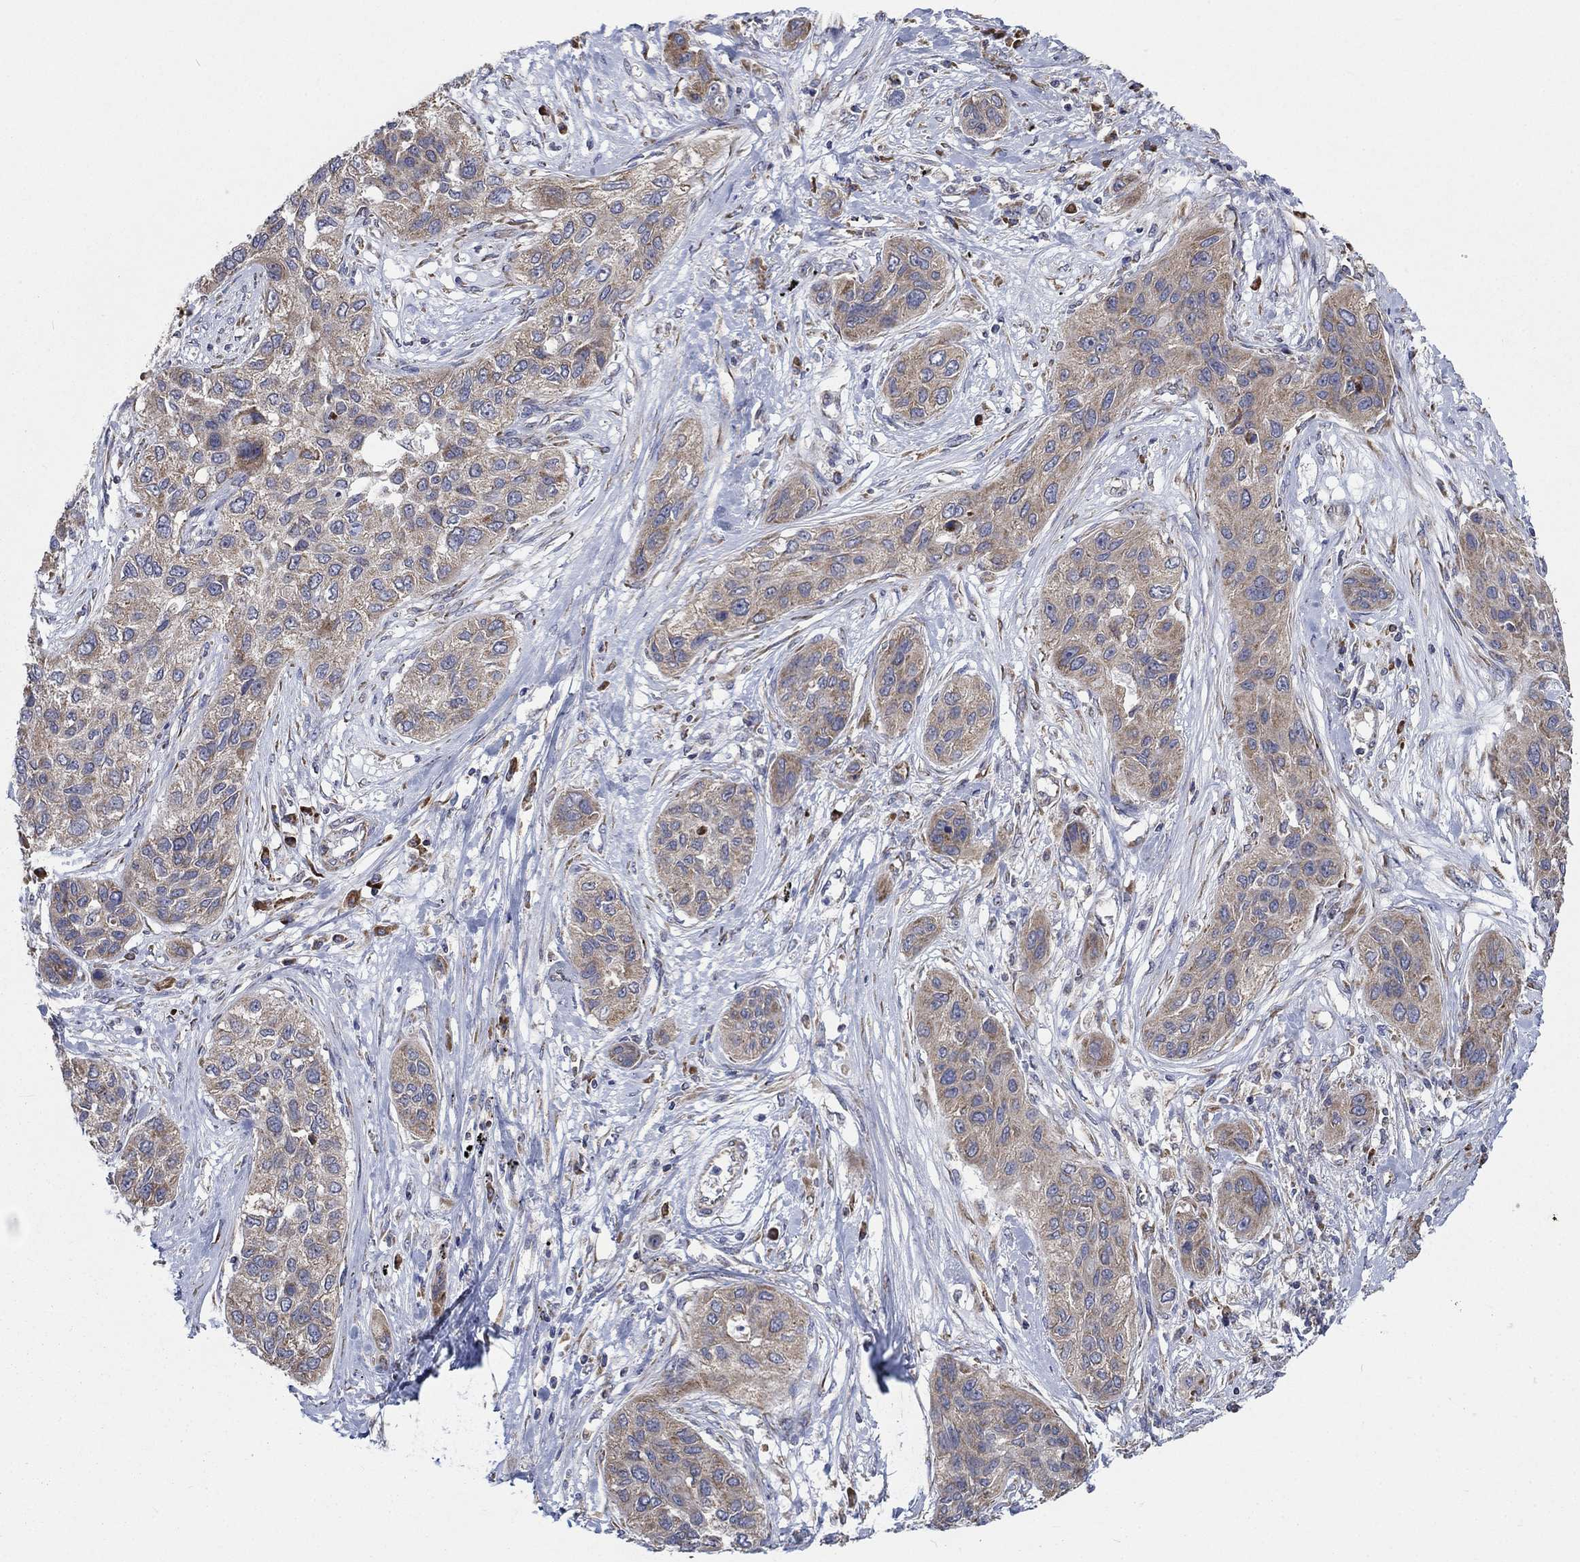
{"staining": {"intensity": "weak", "quantity": "25%-75%", "location": "cytoplasmic/membranous"}, "tissue": "lung cancer", "cell_type": "Tumor cells", "image_type": "cancer", "snomed": [{"axis": "morphology", "description": "Squamous cell carcinoma, NOS"}, {"axis": "topography", "description": "Lung"}], "caption": "IHC of lung cancer displays low levels of weak cytoplasmic/membranous positivity in approximately 25%-75% of tumor cells. (DAB = brown stain, brightfield microscopy at high magnification).", "gene": "RPLP0", "patient": {"sex": "female", "age": 70}}